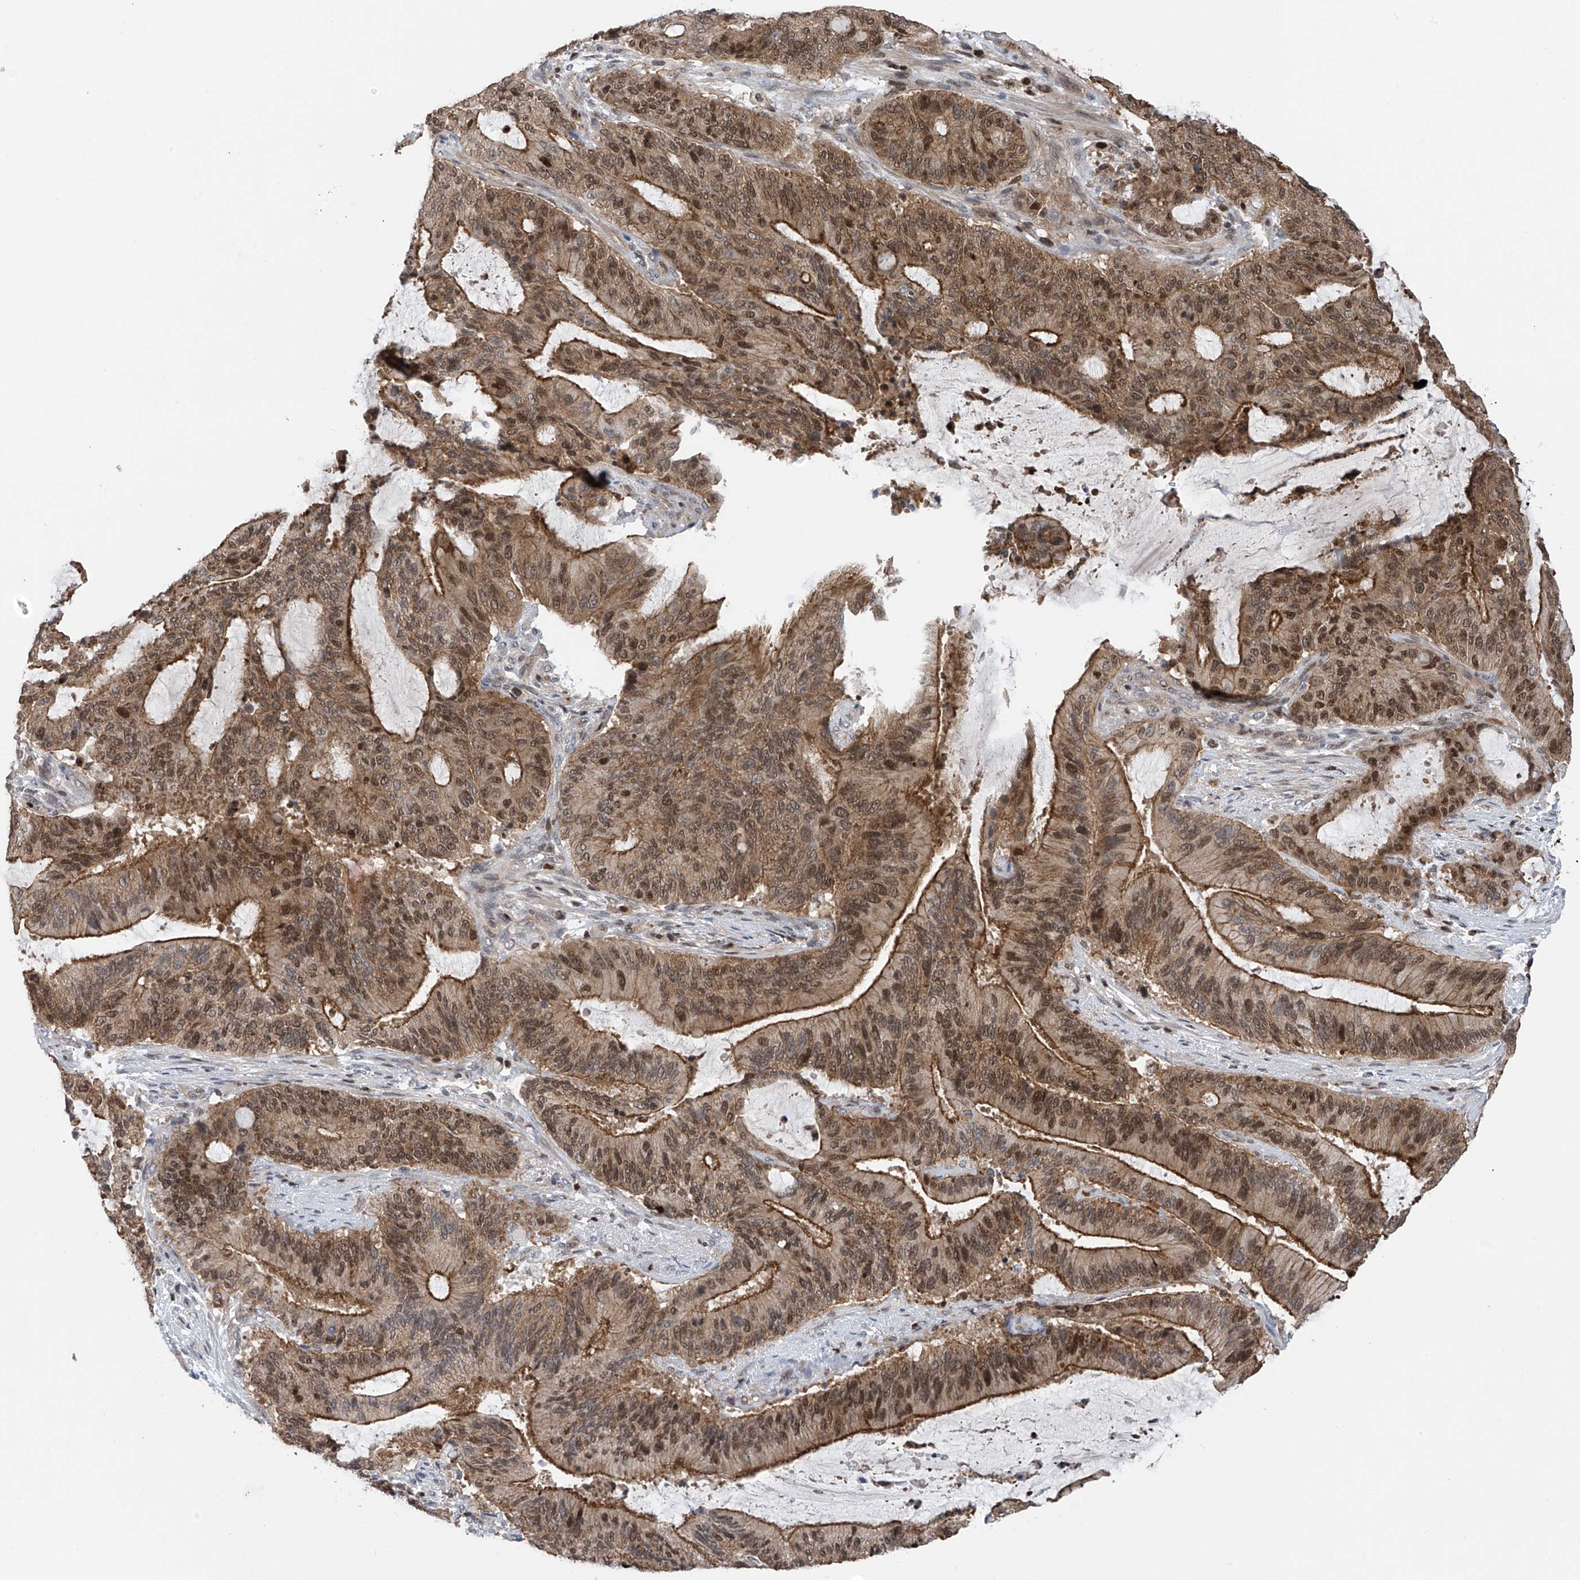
{"staining": {"intensity": "moderate", "quantity": ">75%", "location": "cytoplasmic/membranous,nuclear"}, "tissue": "liver cancer", "cell_type": "Tumor cells", "image_type": "cancer", "snomed": [{"axis": "morphology", "description": "Normal tissue, NOS"}, {"axis": "morphology", "description": "Cholangiocarcinoma"}, {"axis": "topography", "description": "Liver"}, {"axis": "topography", "description": "Peripheral nerve tissue"}], "caption": "Tumor cells display medium levels of moderate cytoplasmic/membranous and nuclear positivity in about >75% of cells in human liver cancer.", "gene": "DNAJC9", "patient": {"sex": "female", "age": 73}}